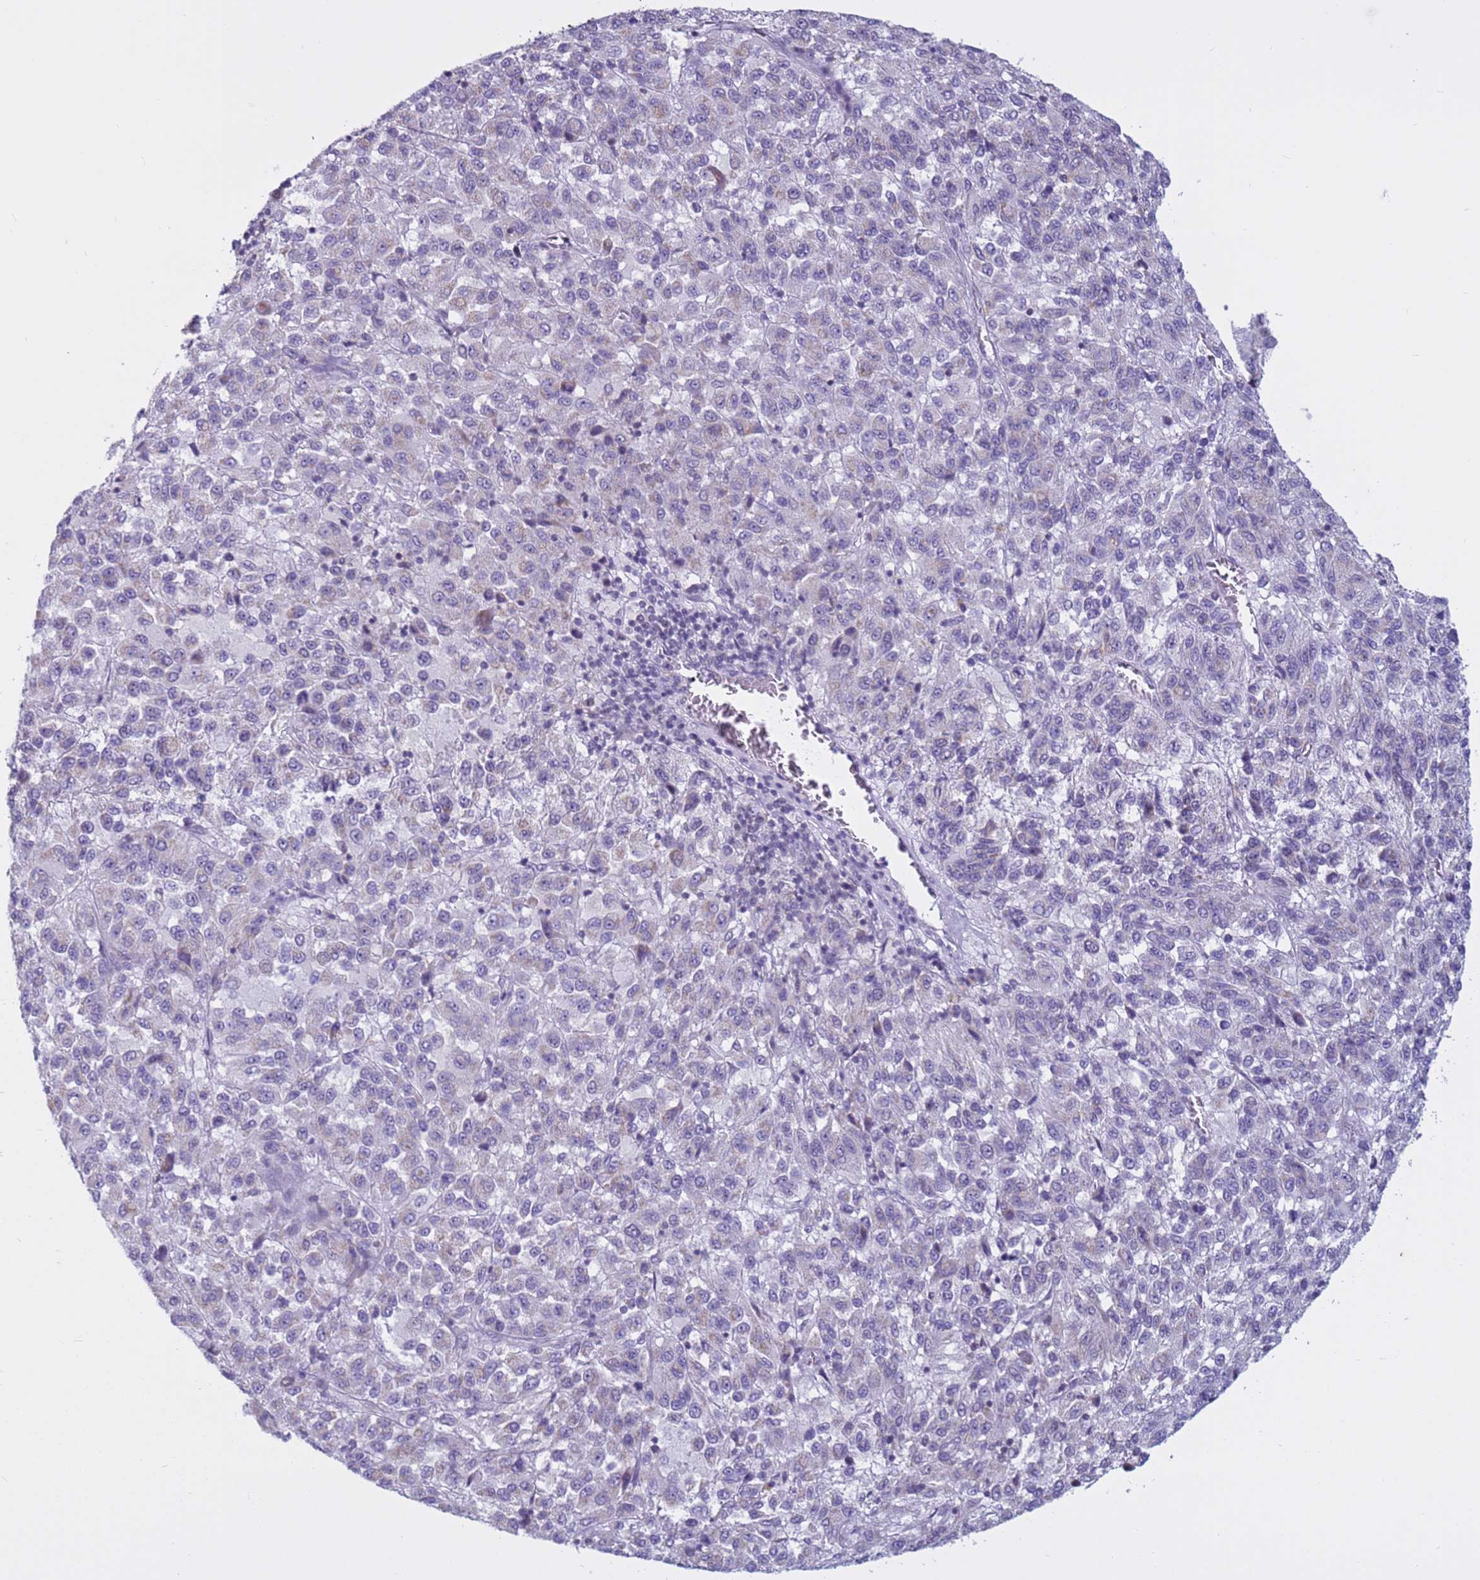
{"staining": {"intensity": "weak", "quantity": "<25%", "location": "cytoplasmic/membranous"}, "tissue": "melanoma", "cell_type": "Tumor cells", "image_type": "cancer", "snomed": [{"axis": "morphology", "description": "Malignant melanoma, Metastatic site"}, {"axis": "topography", "description": "Lung"}], "caption": "Melanoma was stained to show a protein in brown. There is no significant staining in tumor cells.", "gene": "CDK2AP2", "patient": {"sex": "male", "age": 64}}